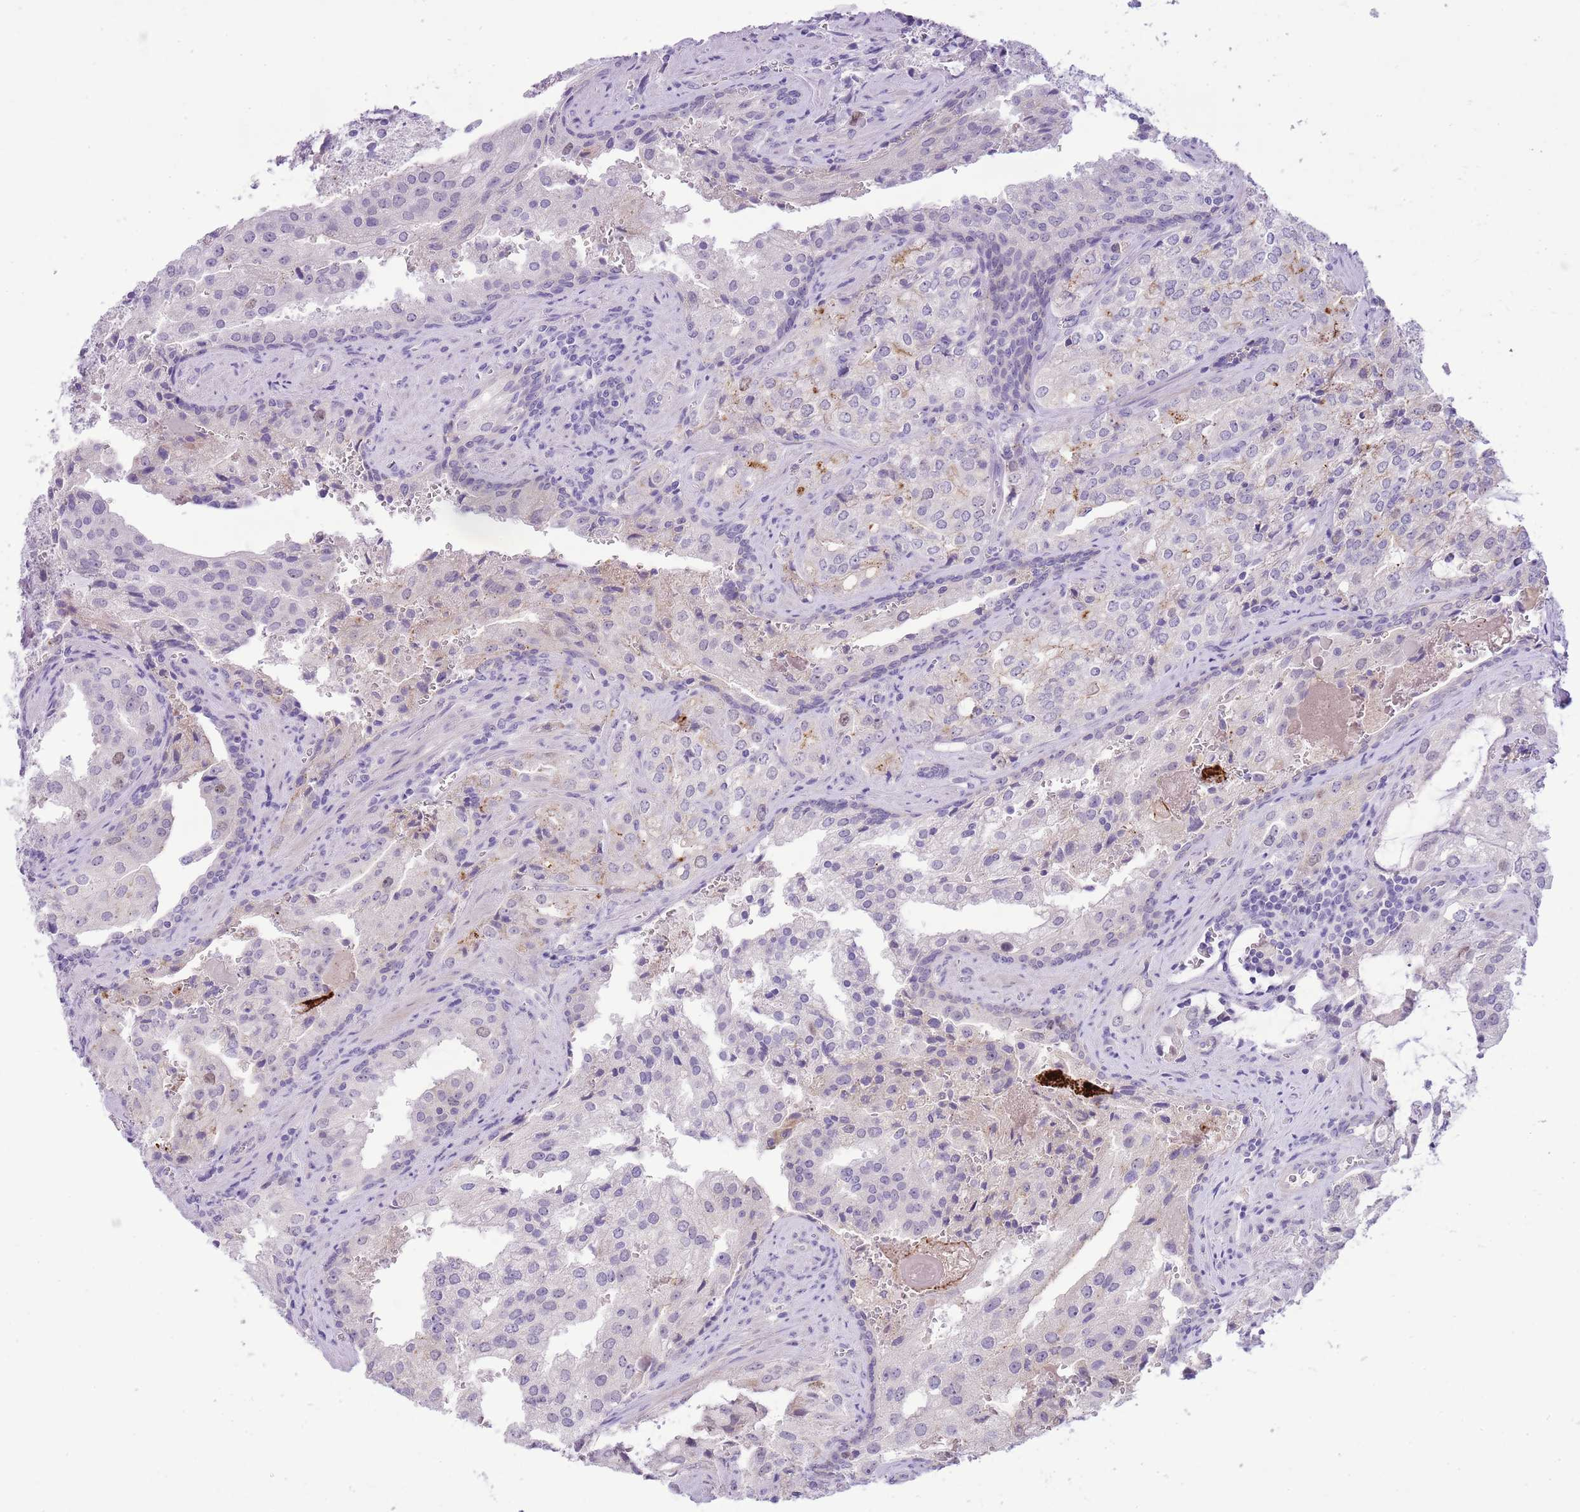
{"staining": {"intensity": "negative", "quantity": "none", "location": "none"}, "tissue": "prostate cancer", "cell_type": "Tumor cells", "image_type": "cancer", "snomed": [{"axis": "morphology", "description": "Adenocarcinoma, High grade"}, {"axis": "topography", "description": "Prostate"}], "caption": "Tumor cells are negative for protein expression in human prostate cancer (high-grade adenocarcinoma).", "gene": "FBRSL1", "patient": {"sex": "male", "age": 68}}